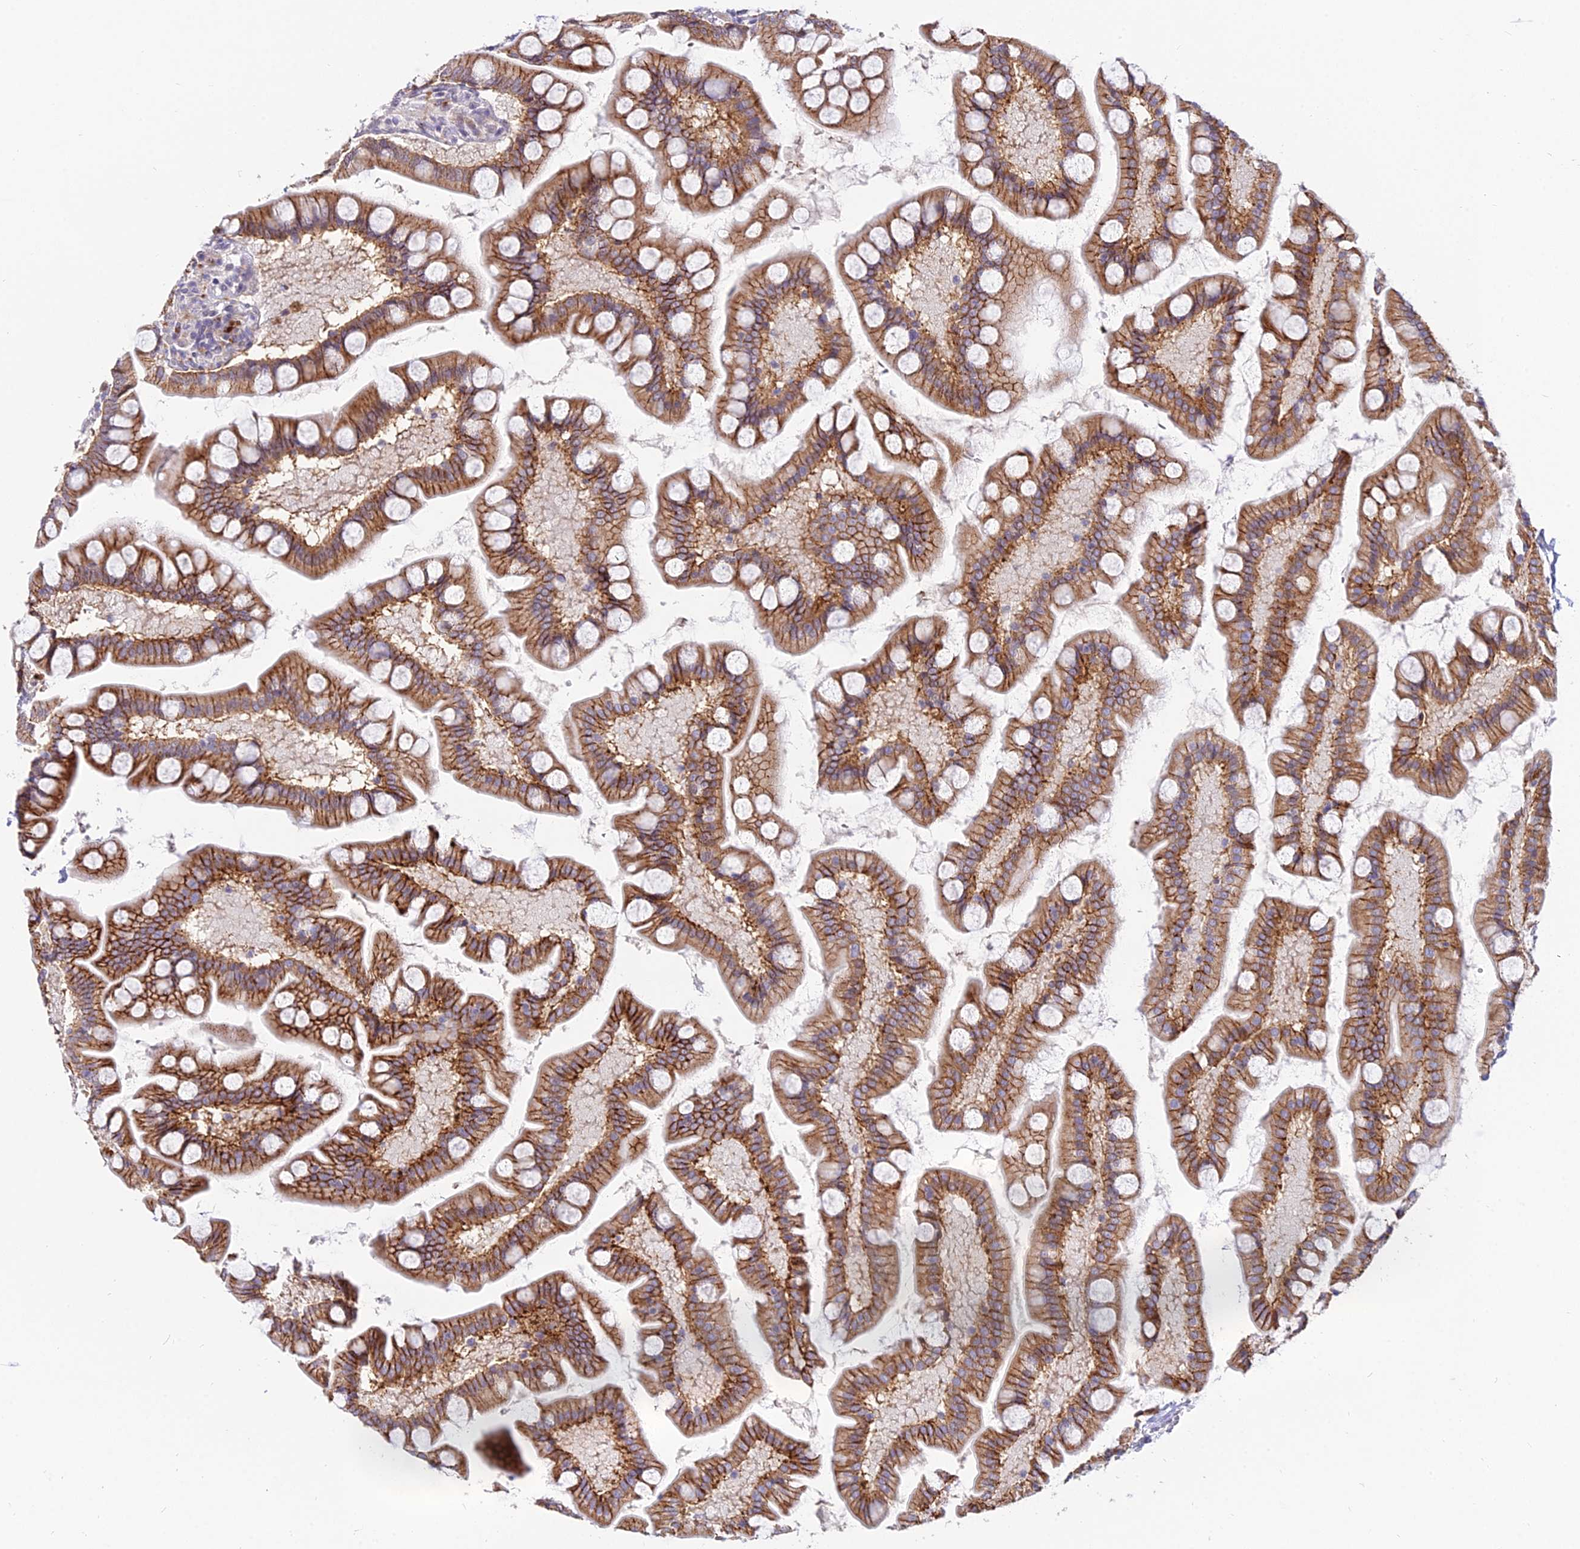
{"staining": {"intensity": "moderate", "quantity": ">75%", "location": "cytoplasmic/membranous"}, "tissue": "small intestine", "cell_type": "Glandular cells", "image_type": "normal", "snomed": [{"axis": "morphology", "description": "Normal tissue, NOS"}, {"axis": "topography", "description": "Small intestine"}], "caption": "The micrograph demonstrates immunohistochemical staining of unremarkable small intestine. There is moderate cytoplasmic/membranous positivity is present in approximately >75% of glandular cells.", "gene": "C6orf163", "patient": {"sex": "male", "age": 41}}